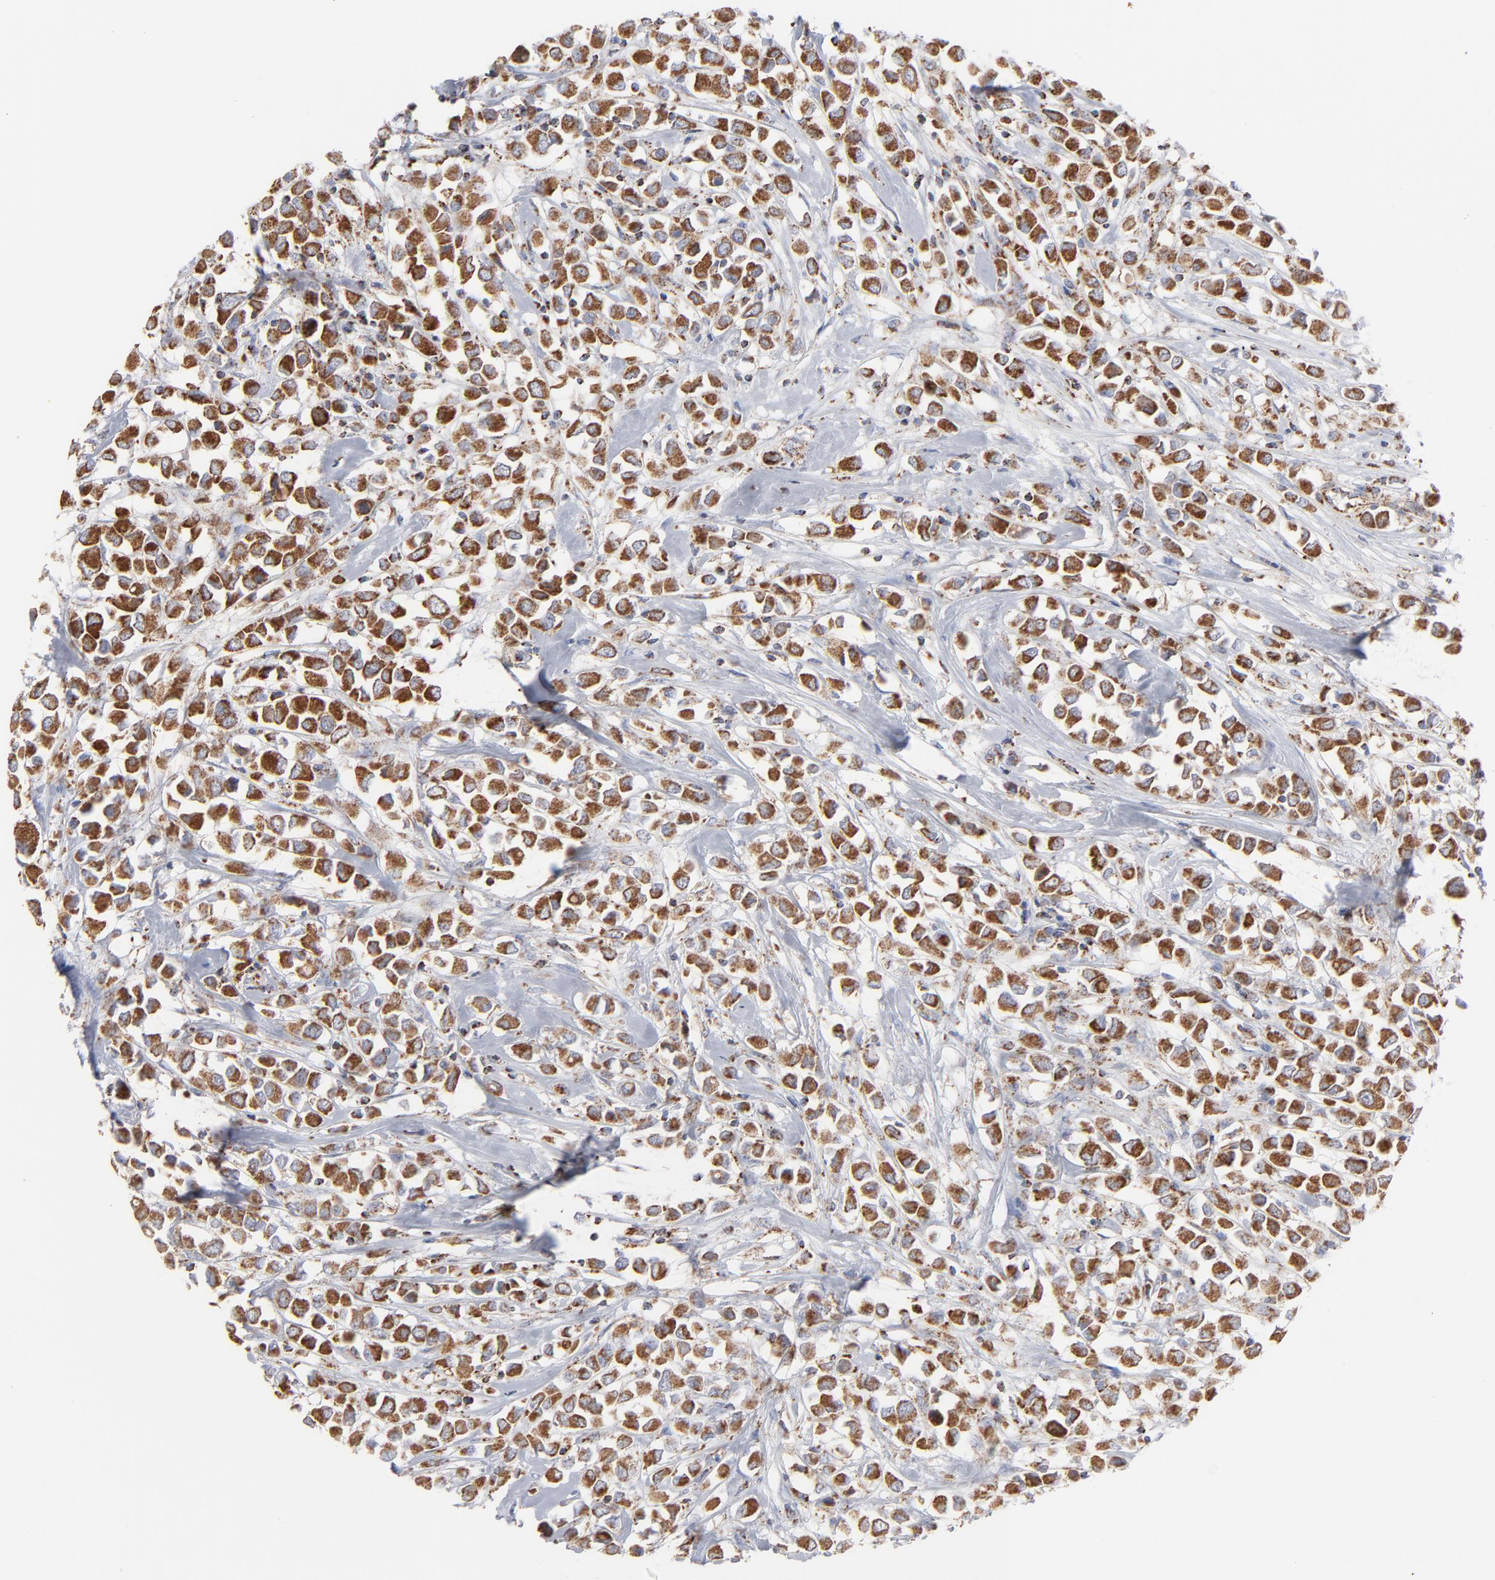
{"staining": {"intensity": "strong", "quantity": ">75%", "location": "cytoplasmic/membranous"}, "tissue": "breast cancer", "cell_type": "Tumor cells", "image_type": "cancer", "snomed": [{"axis": "morphology", "description": "Duct carcinoma"}, {"axis": "topography", "description": "Breast"}], "caption": "Tumor cells demonstrate high levels of strong cytoplasmic/membranous expression in about >75% of cells in breast cancer (infiltrating ductal carcinoma).", "gene": "ASB3", "patient": {"sex": "female", "age": 61}}